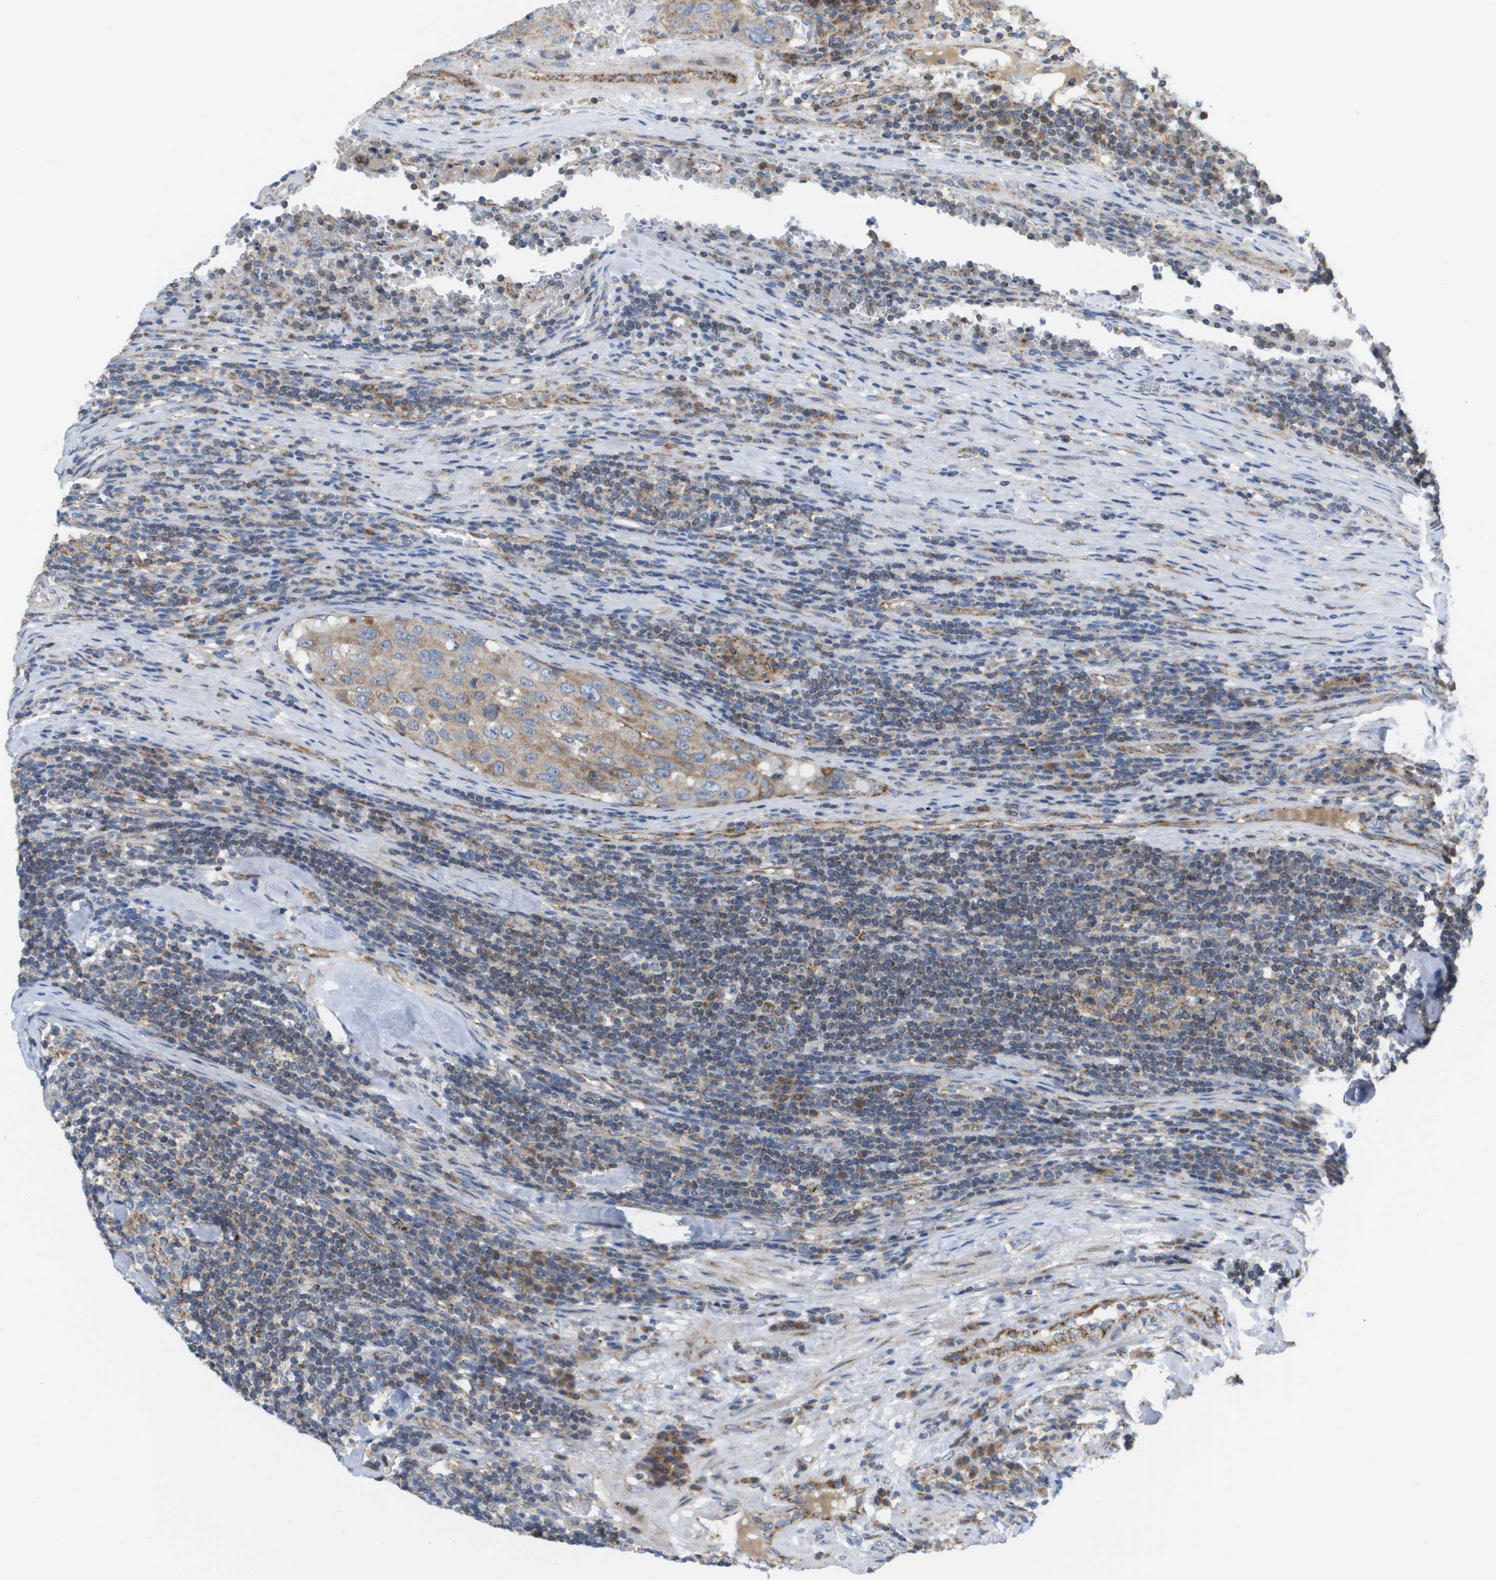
{"staining": {"intensity": "moderate", "quantity": ">75%", "location": "cytoplasmic/membranous"}, "tissue": "urothelial cancer", "cell_type": "Tumor cells", "image_type": "cancer", "snomed": [{"axis": "morphology", "description": "Urothelial carcinoma, High grade"}, {"axis": "topography", "description": "Lymph node"}, {"axis": "topography", "description": "Urinary bladder"}], "caption": "Tumor cells exhibit moderate cytoplasmic/membranous staining in approximately >75% of cells in urothelial cancer.", "gene": "FIS1", "patient": {"sex": "male", "age": 51}}